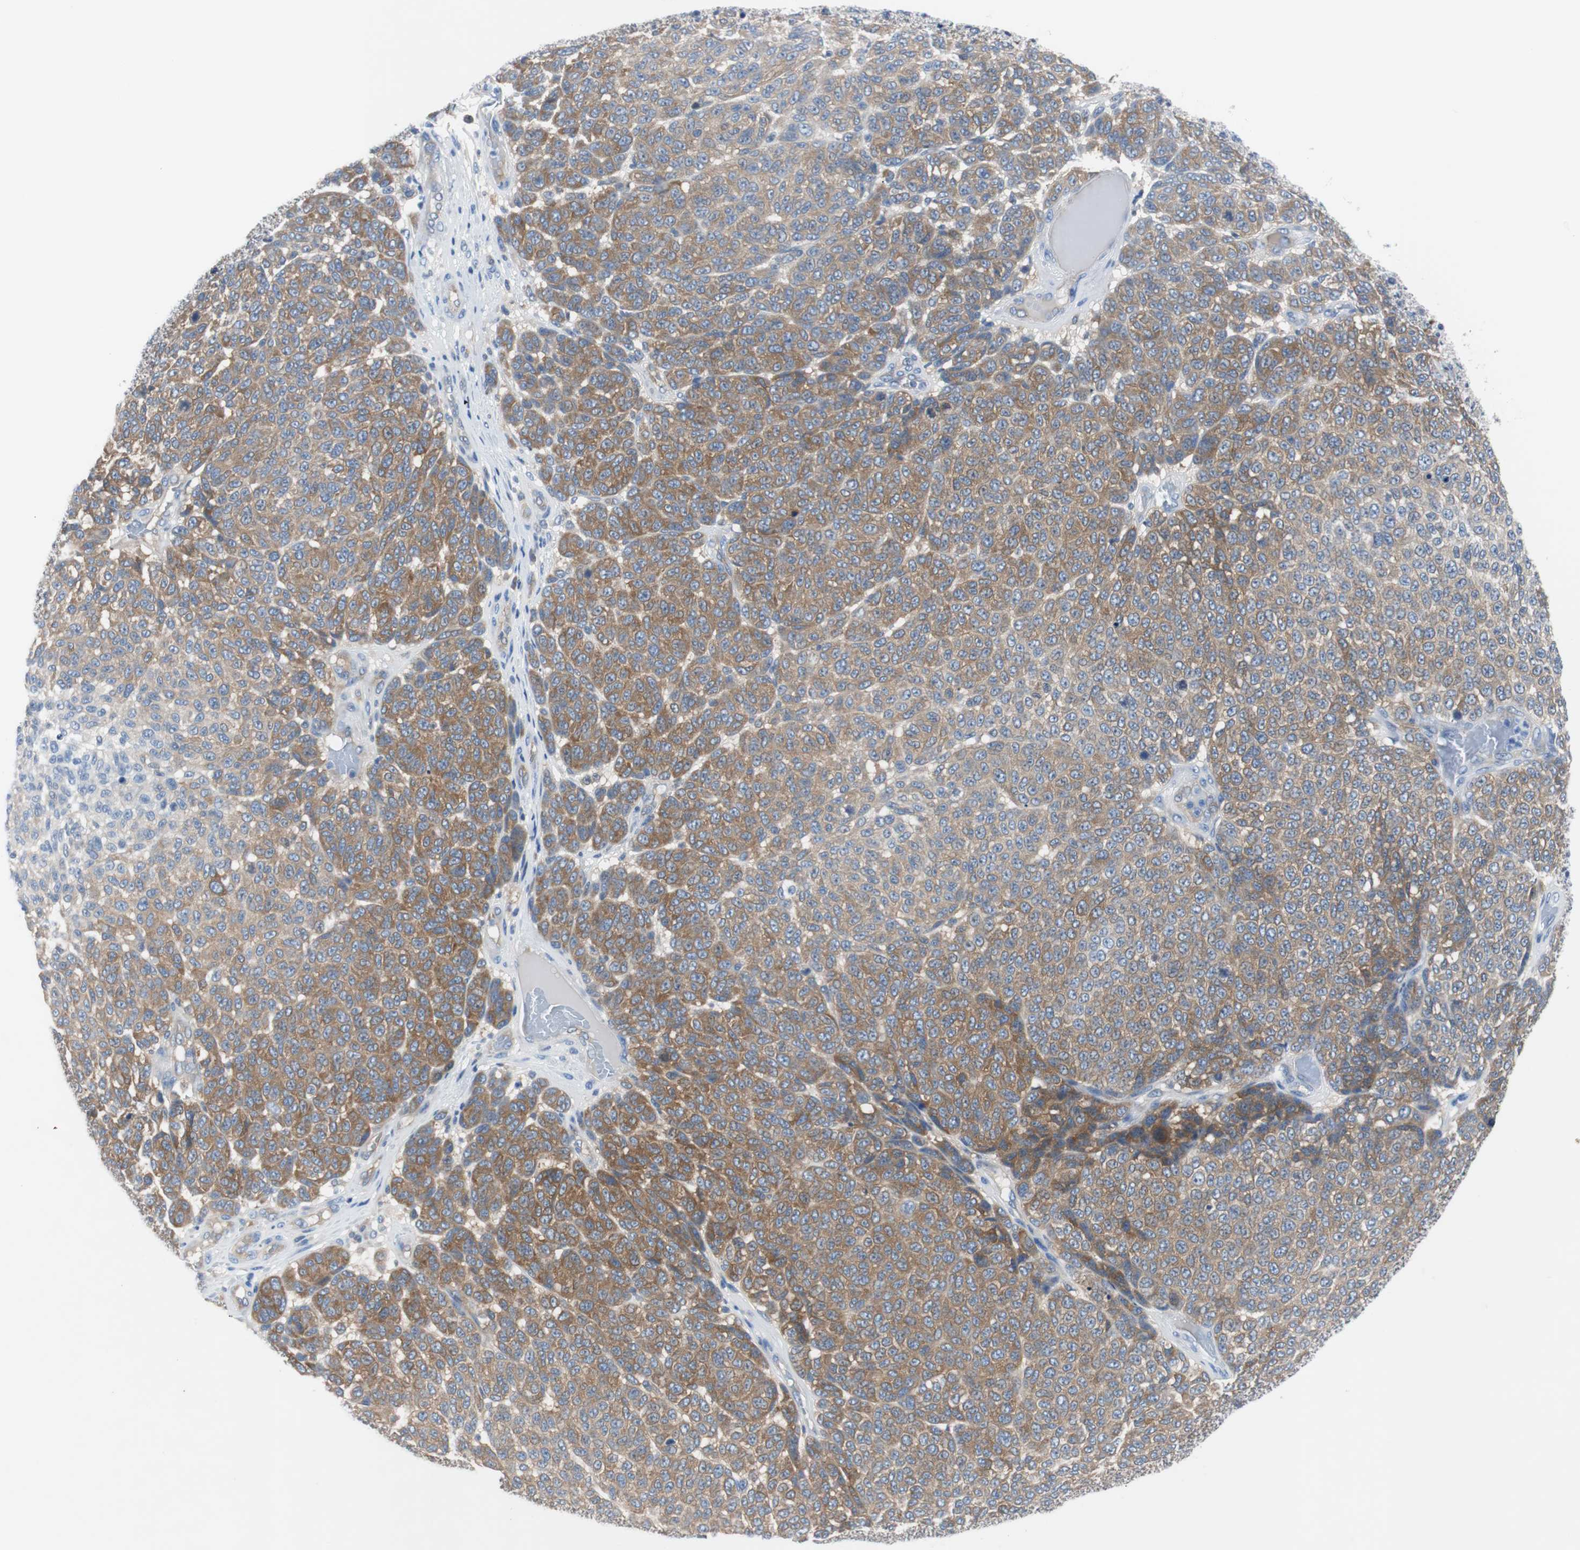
{"staining": {"intensity": "moderate", "quantity": ">75%", "location": "cytoplasmic/membranous"}, "tissue": "melanoma", "cell_type": "Tumor cells", "image_type": "cancer", "snomed": [{"axis": "morphology", "description": "Malignant melanoma, NOS"}, {"axis": "topography", "description": "Skin"}], "caption": "Human malignant melanoma stained with a protein marker shows moderate staining in tumor cells.", "gene": "EEF2K", "patient": {"sex": "male", "age": 59}}